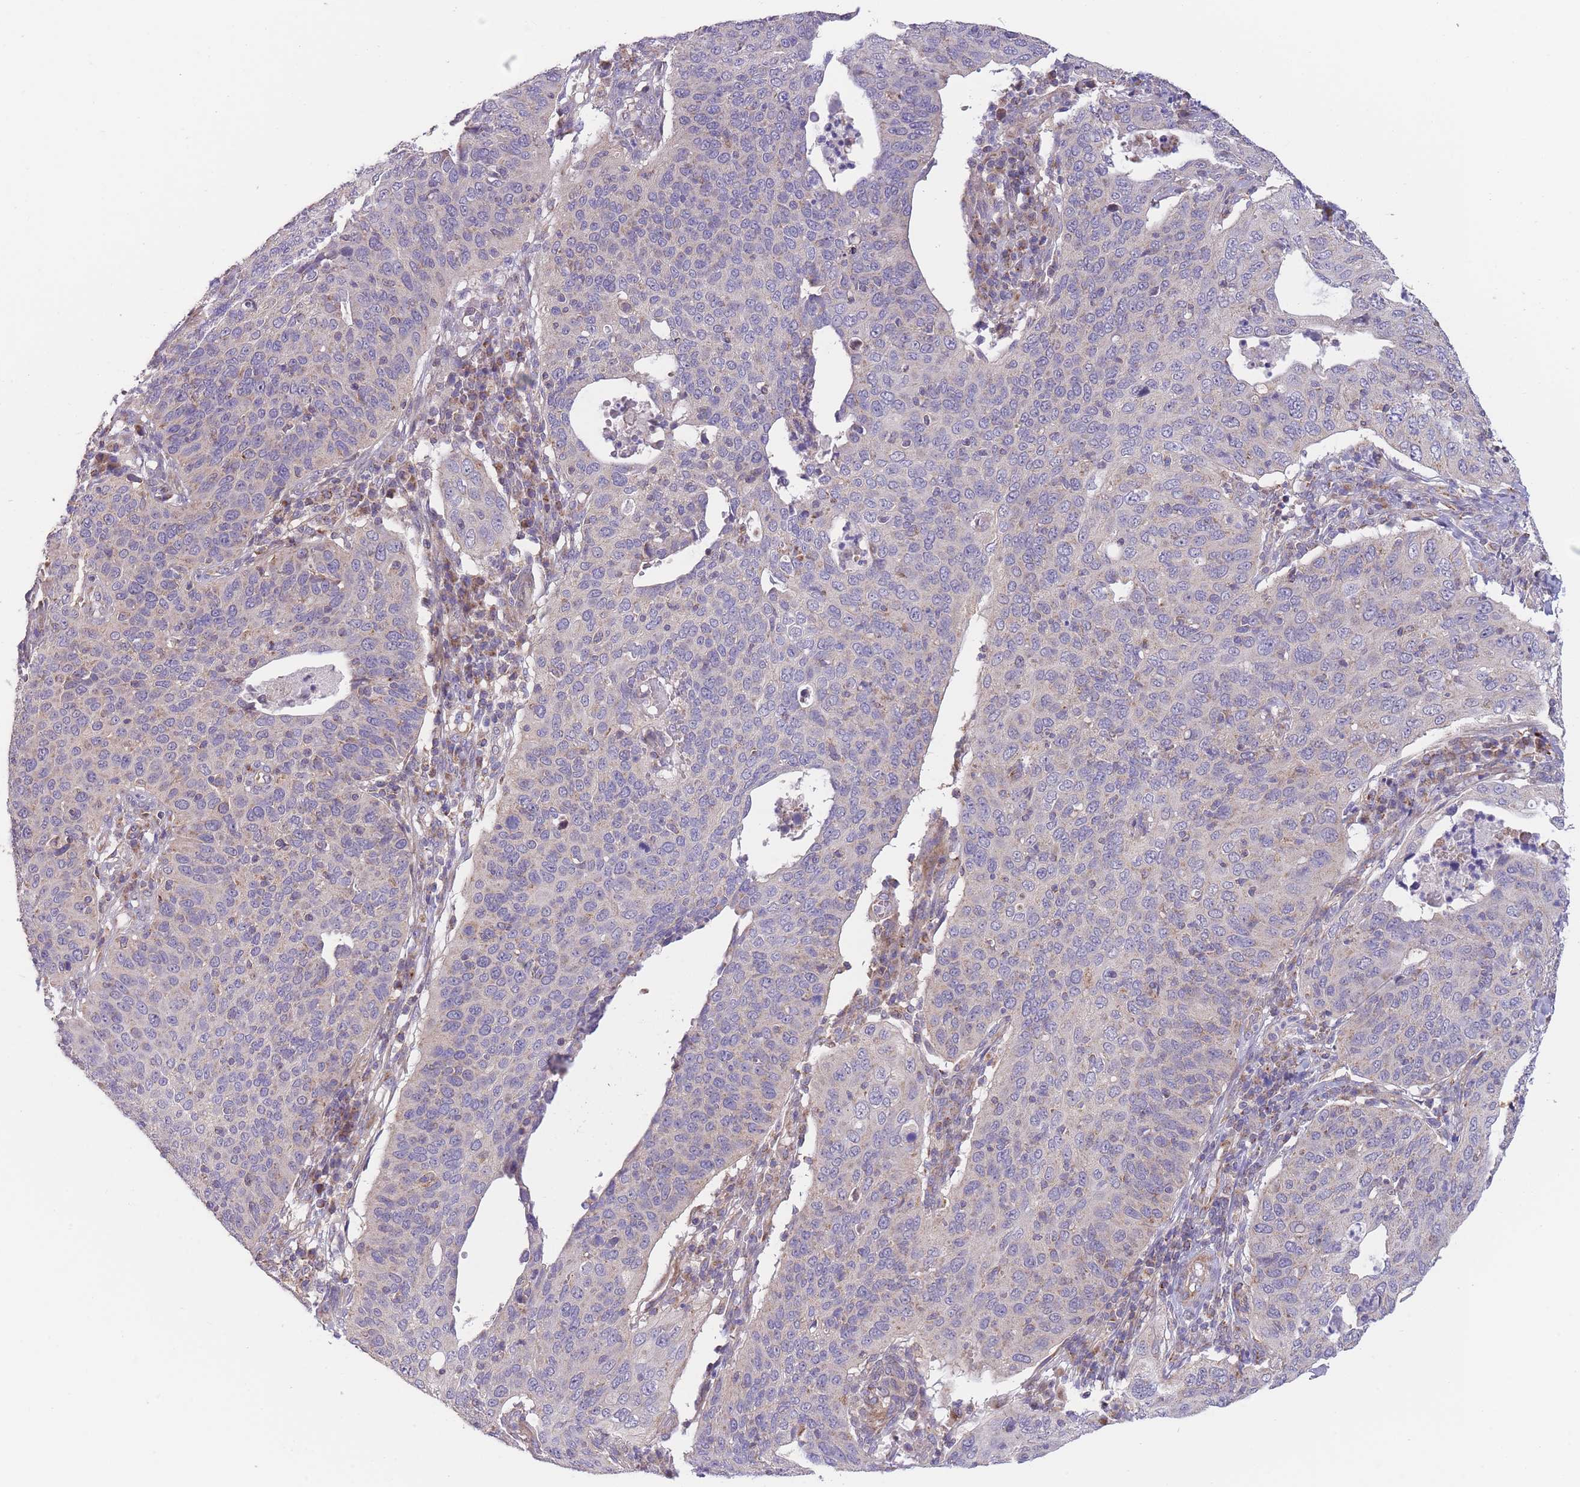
{"staining": {"intensity": "negative", "quantity": "none", "location": "none"}, "tissue": "cervical cancer", "cell_type": "Tumor cells", "image_type": "cancer", "snomed": [{"axis": "morphology", "description": "Squamous cell carcinoma, NOS"}, {"axis": "topography", "description": "Cervix"}], "caption": "Tumor cells show no significant positivity in squamous cell carcinoma (cervical).", "gene": "SLC25A42", "patient": {"sex": "female", "age": 36}}